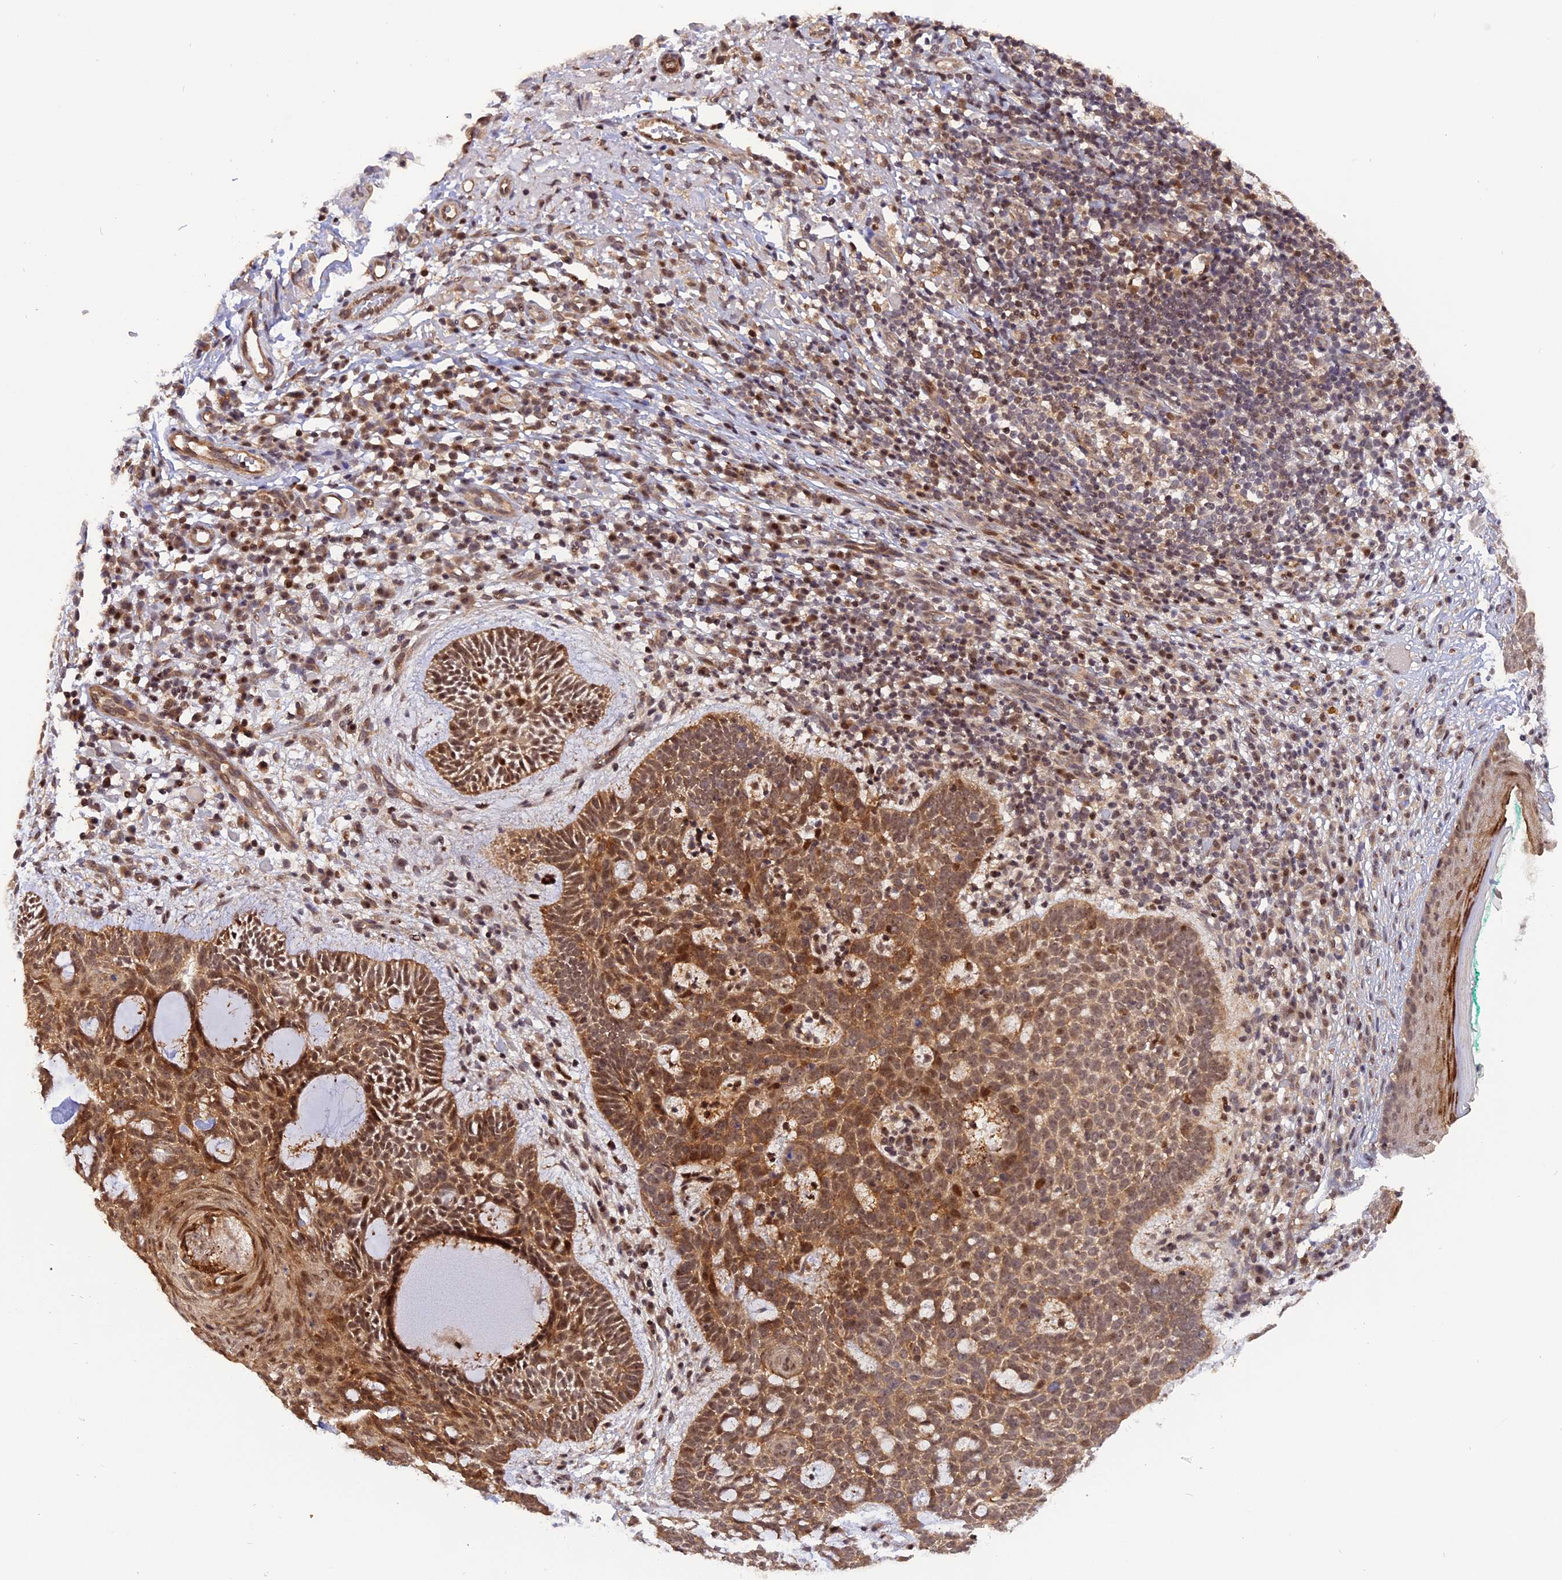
{"staining": {"intensity": "moderate", "quantity": ">75%", "location": "cytoplasmic/membranous,nuclear"}, "tissue": "skin cancer", "cell_type": "Tumor cells", "image_type": "cancer", "snomed": [{"axis": "morphology", "description": "Basal cell carcinoma"}, {"axis": "topography", "description": "Skin"}], "caption": "Immunohistochemistry staining of skin basal cell carcinoma, which reveals medium levels of moderate cytoplasmic/membranous and nuclear expression in about >75% of tumor cells indicating moderate cytoplasmic/membranous and nuclear protein staining. The staining was performed using DAB (brown) for protein detection and nuclei were counterstained in hematoxylin (blue).", "gene": "SAMD4A", "patient": {"sex": "male", "age": 85}}